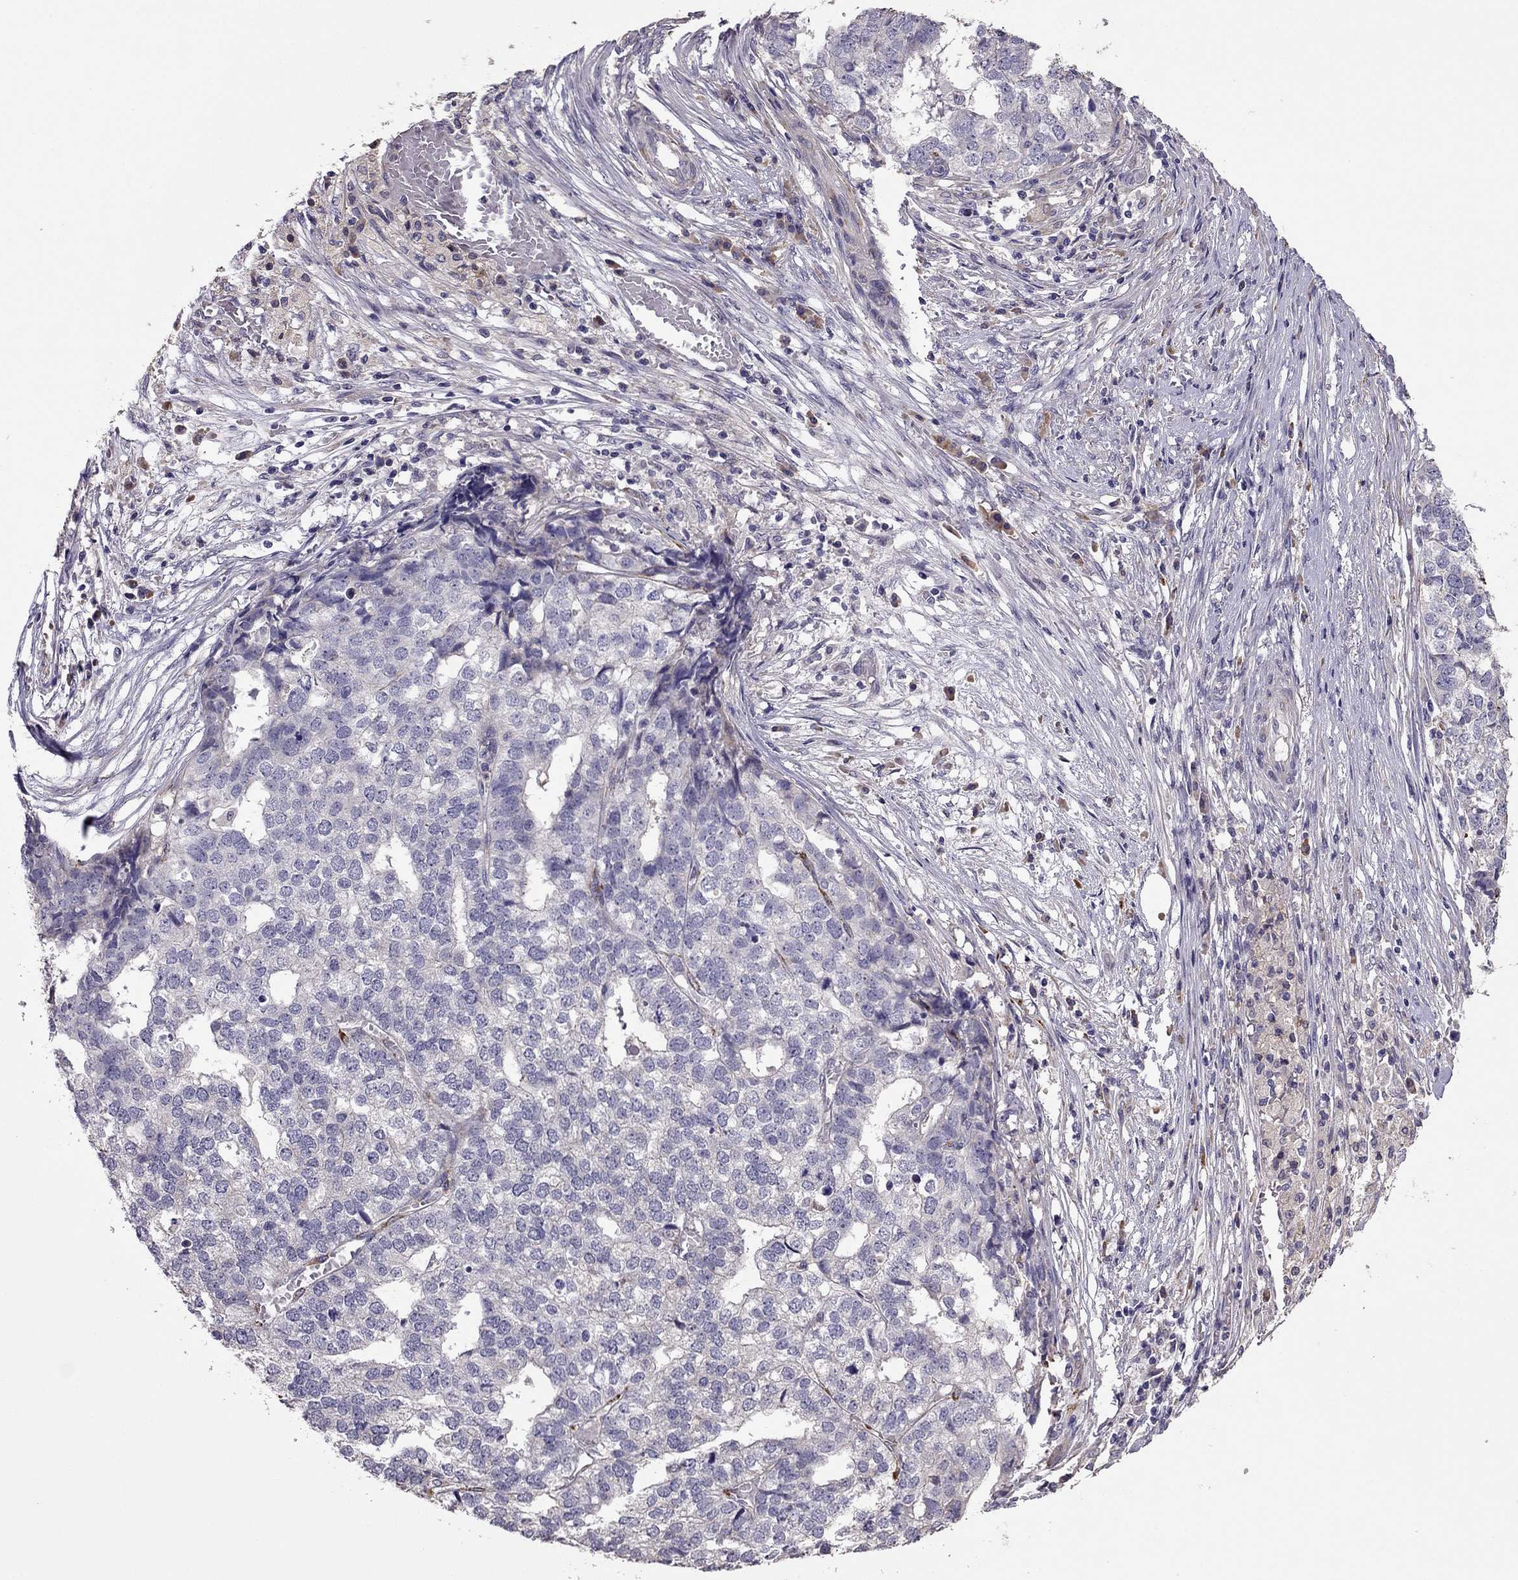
{"staining": {"intensity": "negative", "quantity": "none", "location": "none"}, "tissue": "stomach cancer", "cell_type": "Tumor cells", "image_type": "cancer", "snomed": [{"axis": "morphology", "description": "Adenocarcinoma, NOS"}, {"axis": "topography", "description": "Stomach"}], "caption": "High magnification brightfield microscopy of adenocarcinoma (stomach) stained with DAB (brown) and counterstained with hematoxylin (blue): tumor cells show no significant staining.", "gene": "CDH9", "patient": {"sex": "male", "age": 69}}